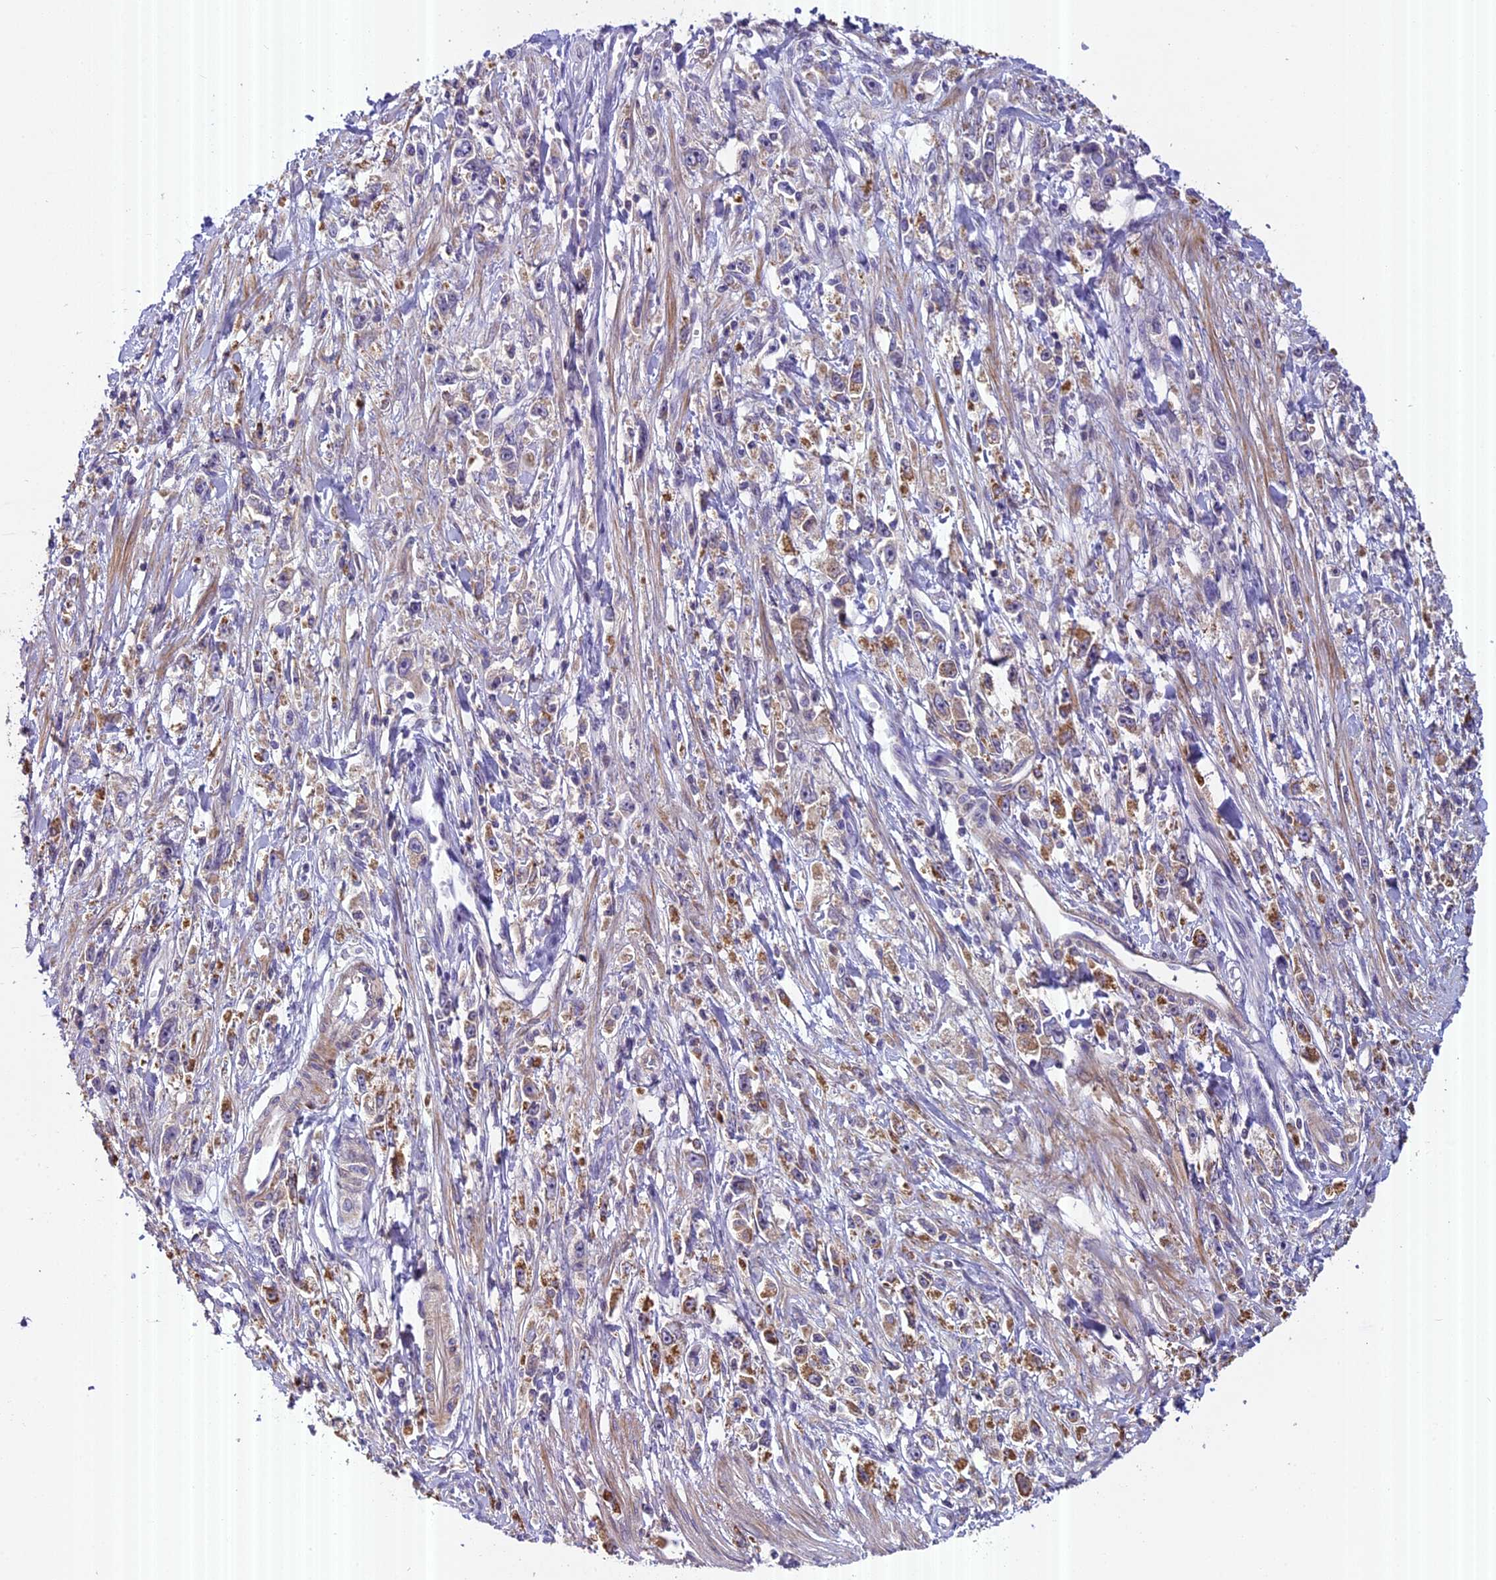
{"staining": {"intensity": "moderate", "quantity": "25%-75%", "location": "cytoplasmic/membranous"}, "tissue": "stomach cancer", "cell_type": "Tumor cells", "image_type": "cancer", "snomed": [{"axis": "morphology", "description": "Adenocarcinoma, NOS"}, {"axis": "topography", "description": "Stomach"}], "caption": "A high-resolution histopathology image shows immunohistochemistry (IHC) staining of stomach cancer (adenocarcinoma), which demonstrates moderate cytoplasmic/membranous staining in approximately 25%-75% of tumor cells.", "gene": "FAM98C", "patient": {"sex": "female", "age": 59}}